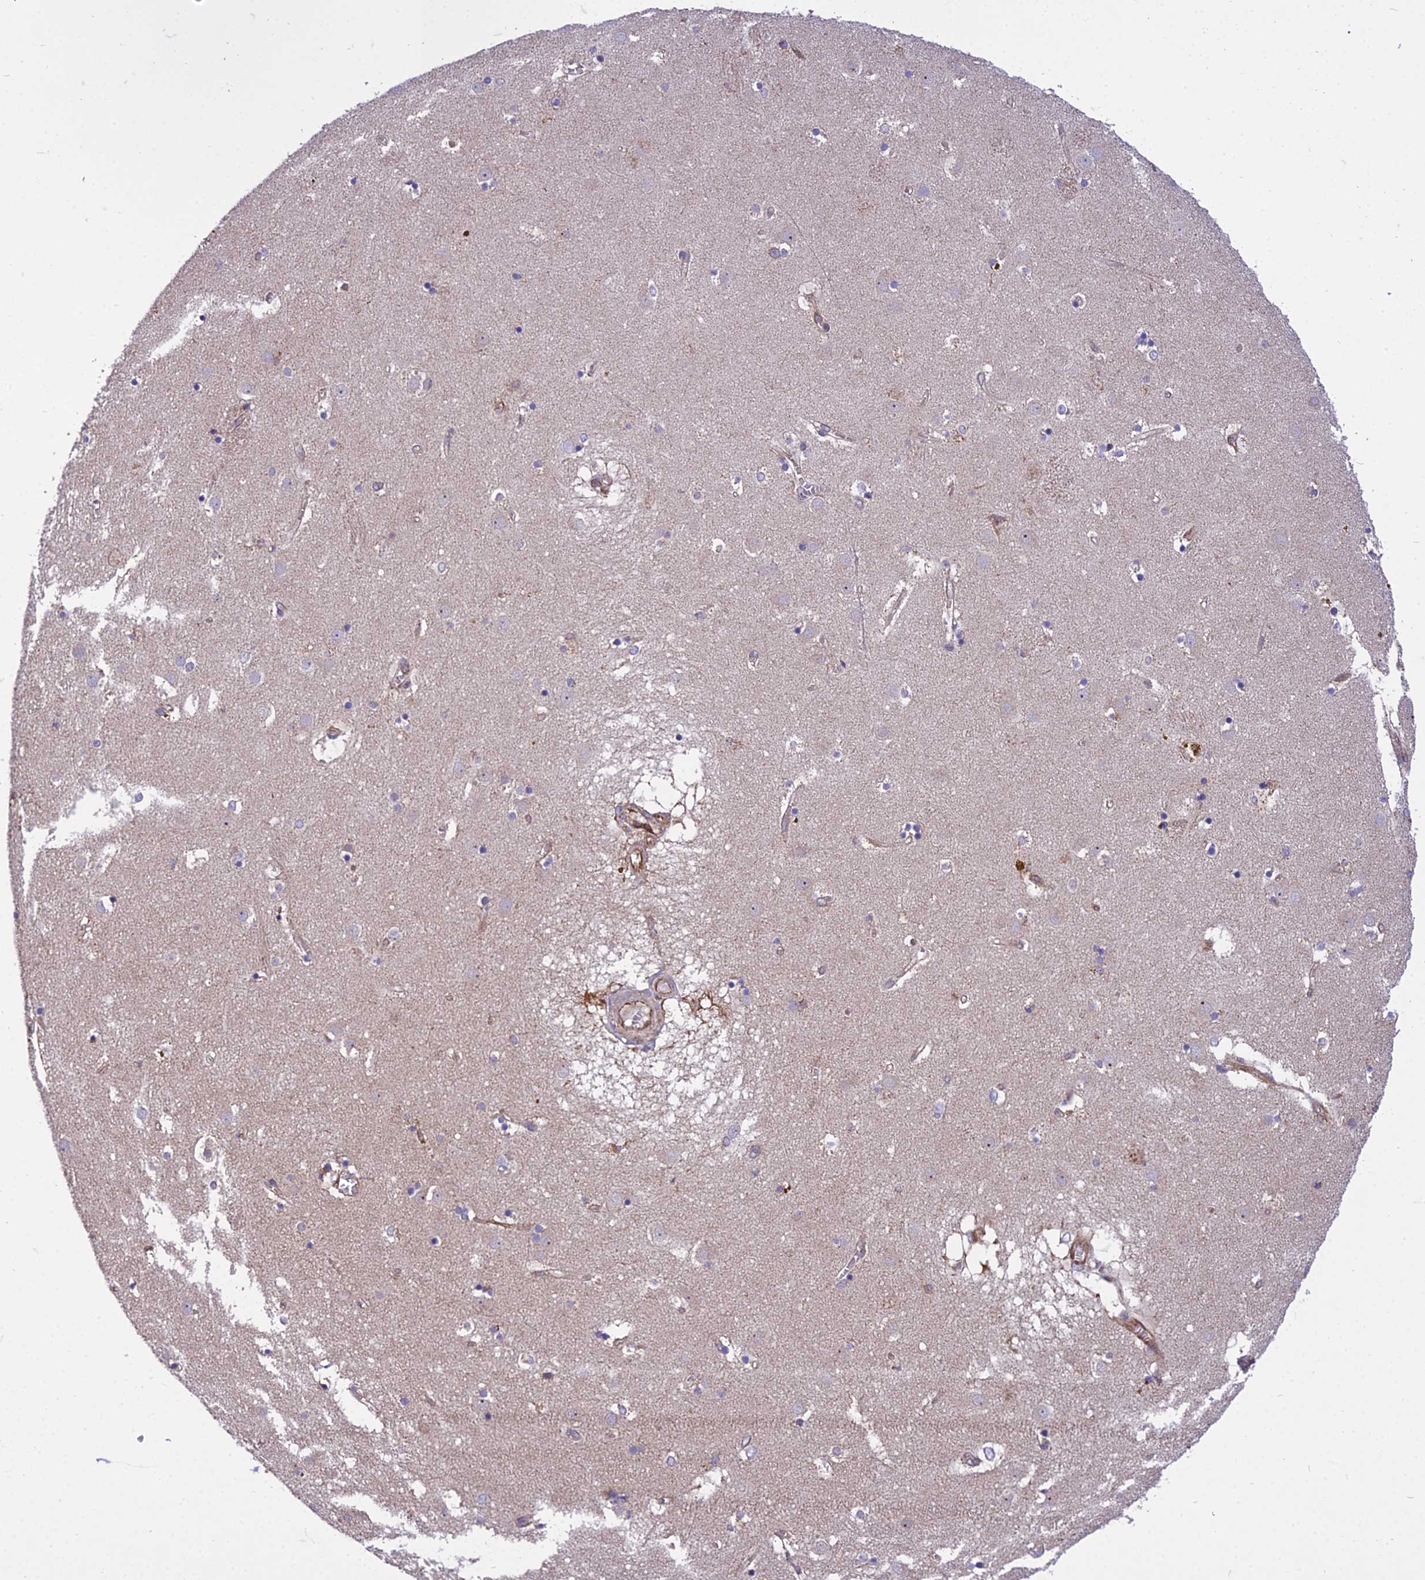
{"staining": {"intensity": "weak", "quantity": "<25%", "location": "cytoplasmic/membranous"}, "tissue": "caudate", "cell_type": "Glial cells", "image_type": "normal", "snomed": [{"axis": "morphology", "description": "Normal tissue, NOS"}, {"axis": "topography", "description": "Lateral ventricle wall"}], "caption": "Glial cells show no significant protein positivity in unremarkable caudate. (DAB IHC visualized using brightfield microscopy, high magnification).", "gene": "GIMAP1", "patient": {"sex": "male", "age": 70}}